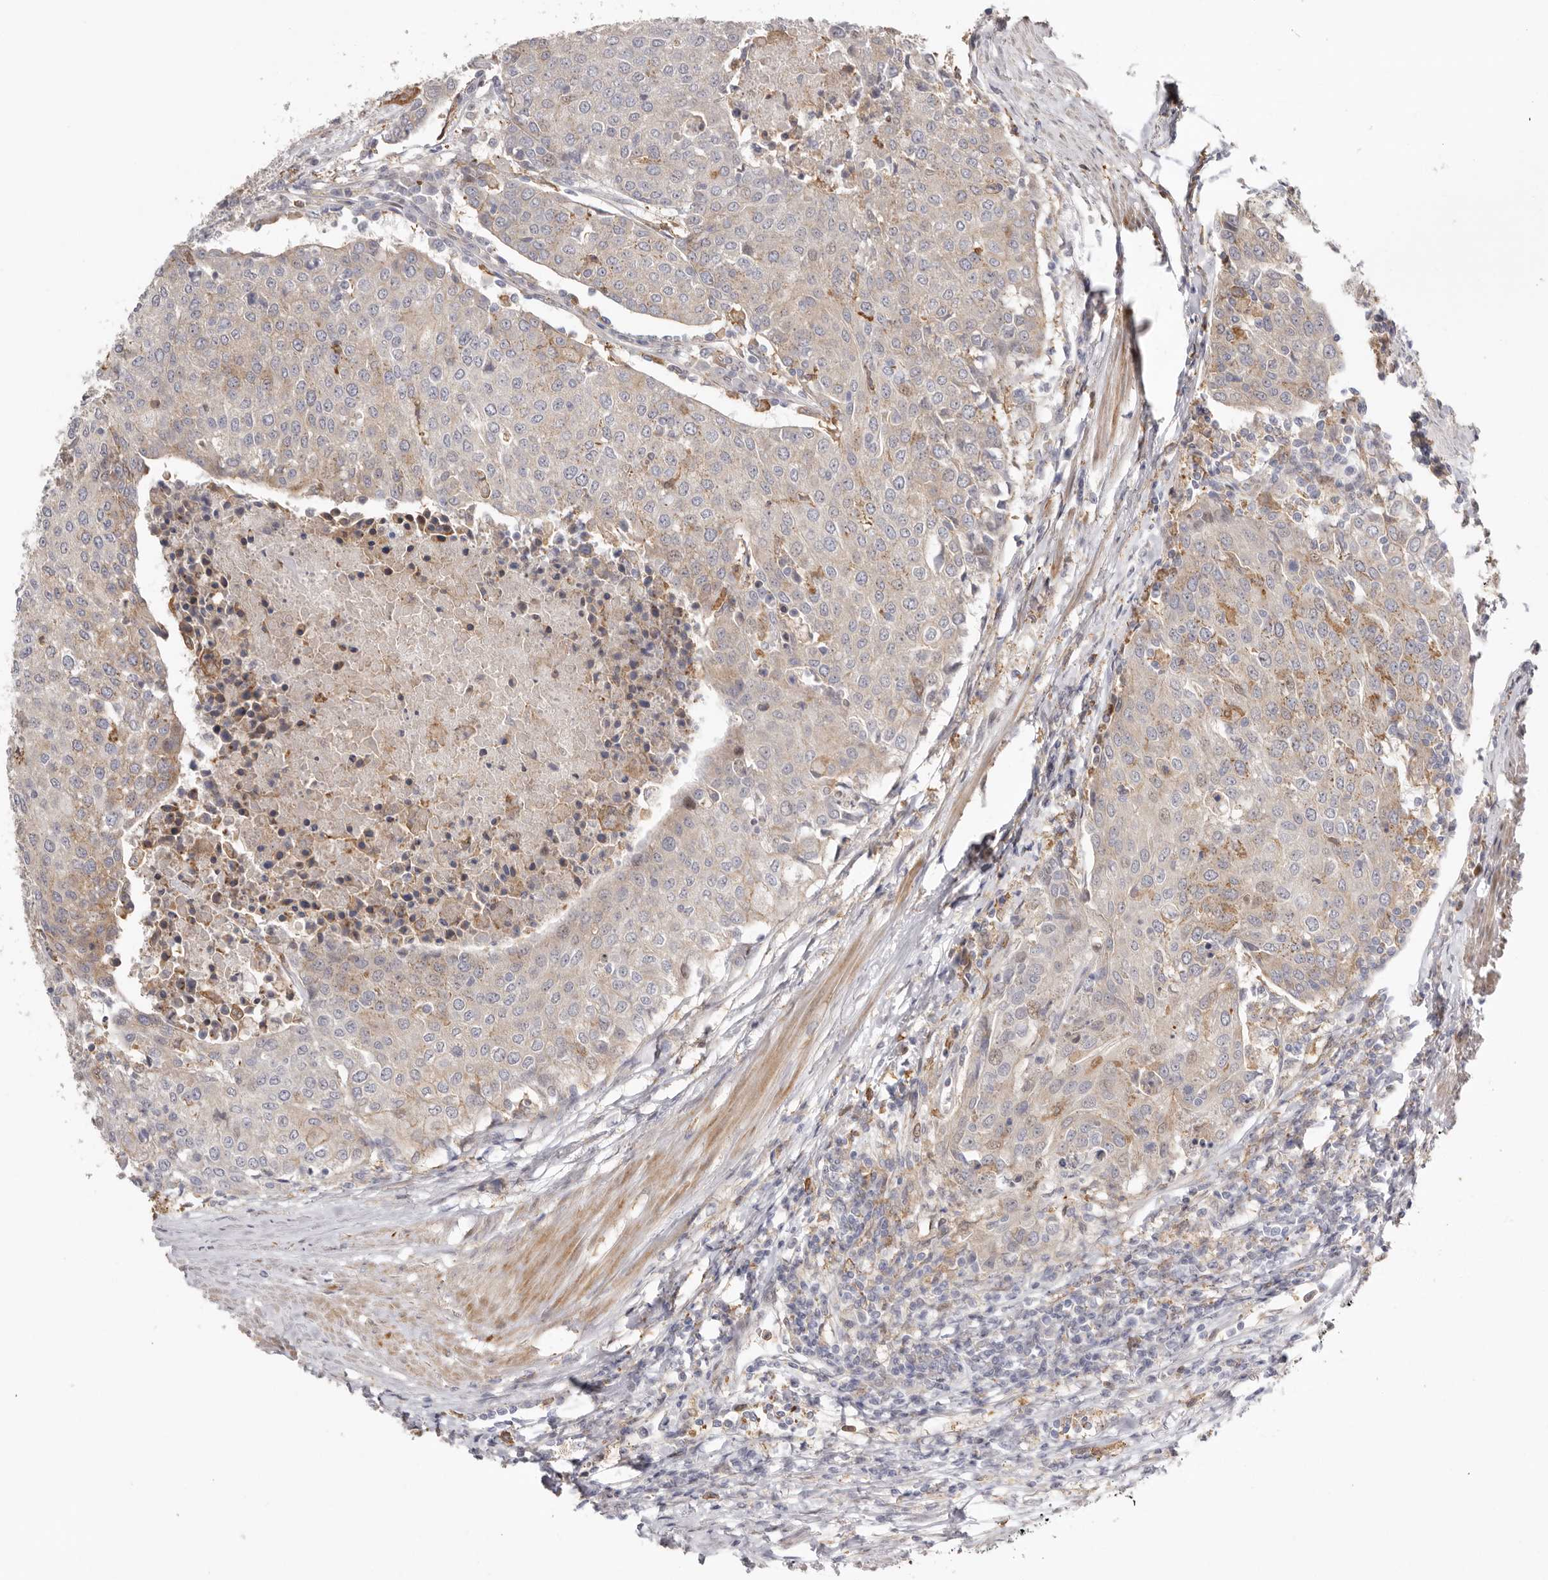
{"staining": {"intensity": "weak", "quantity": "<25%", "location": "cytoplasmic/membranous"}, "tissue": "urothelial cancer", "cell_type": "Tumor cells", "image_type": "cancer", "snomed": [{"axis": "morphology", "description": "Urothelial carcinoma, High grade"}, {"axis": "topography", "description": "Urinary bladder"}], "caption": "High-grade urothelial carcinoma was stained to show a protein in brown. There is no significant expression in tumor cells.", "gene": "MSRB2", "patient": {"sex": "female", "age": 85}}